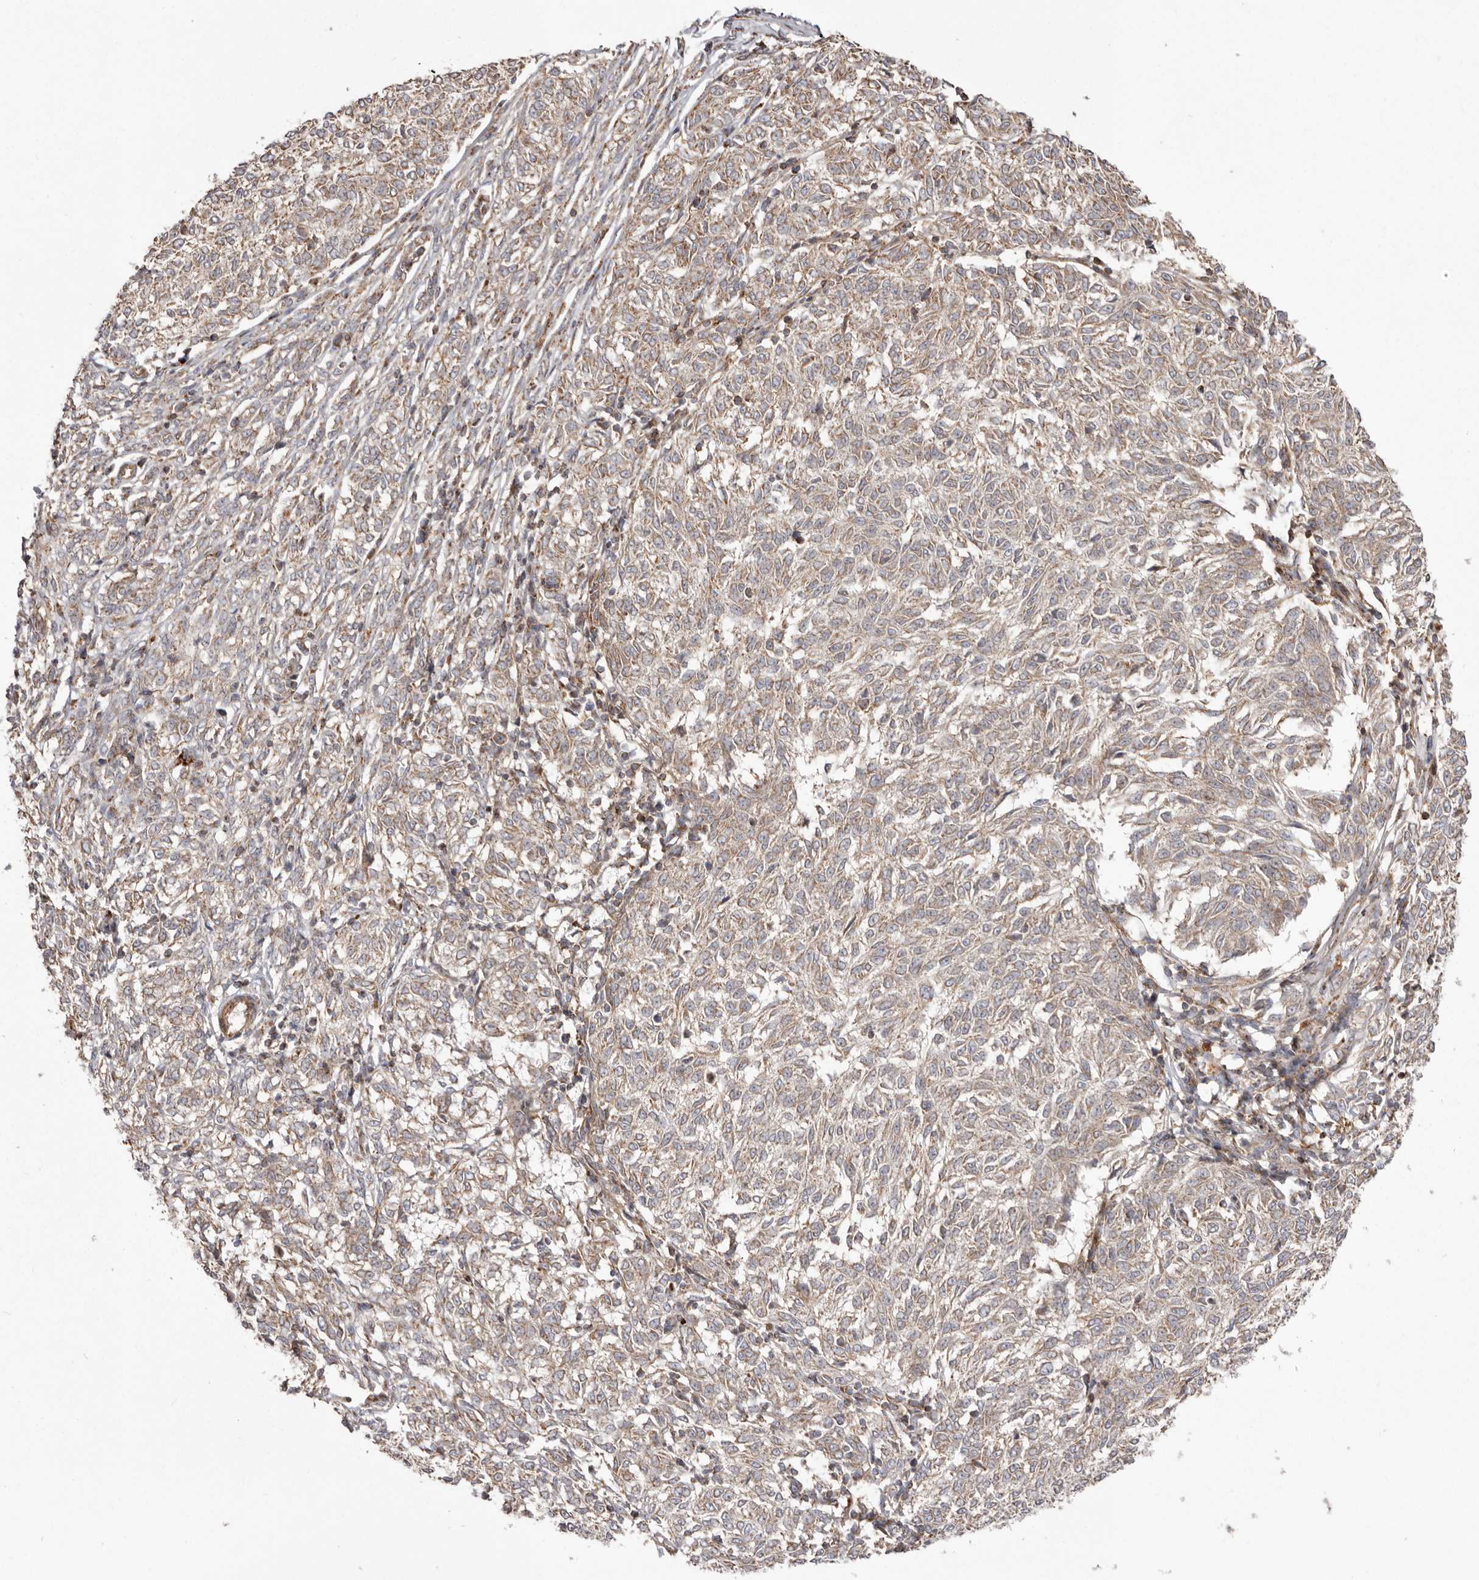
{"staining": {"intensity": "weak", "quantity": ">75%", "location": "cytoplasmic/membranous"}, "tissue": "melanoma", "cell_type": "Tumor cells", "image_type": "cancer", "snomed": [{"axis": "morphology", "description": "Malignant melanoma, NOS"}, {"axis": "topography", "description": "Skin"}], "caption": "IHC histopathology image of neoplastic tissue: malignant melanoma stained using immunohistochemistry (IHC) demonstrates low levels of weak protein expression localized specifically in the cytoplasmic/membranous of tumor cells, appearing as a cytoplasmic/membranous brown color.", "gene": "NUP43", "patient": {"sex": "female", "age": 72}}